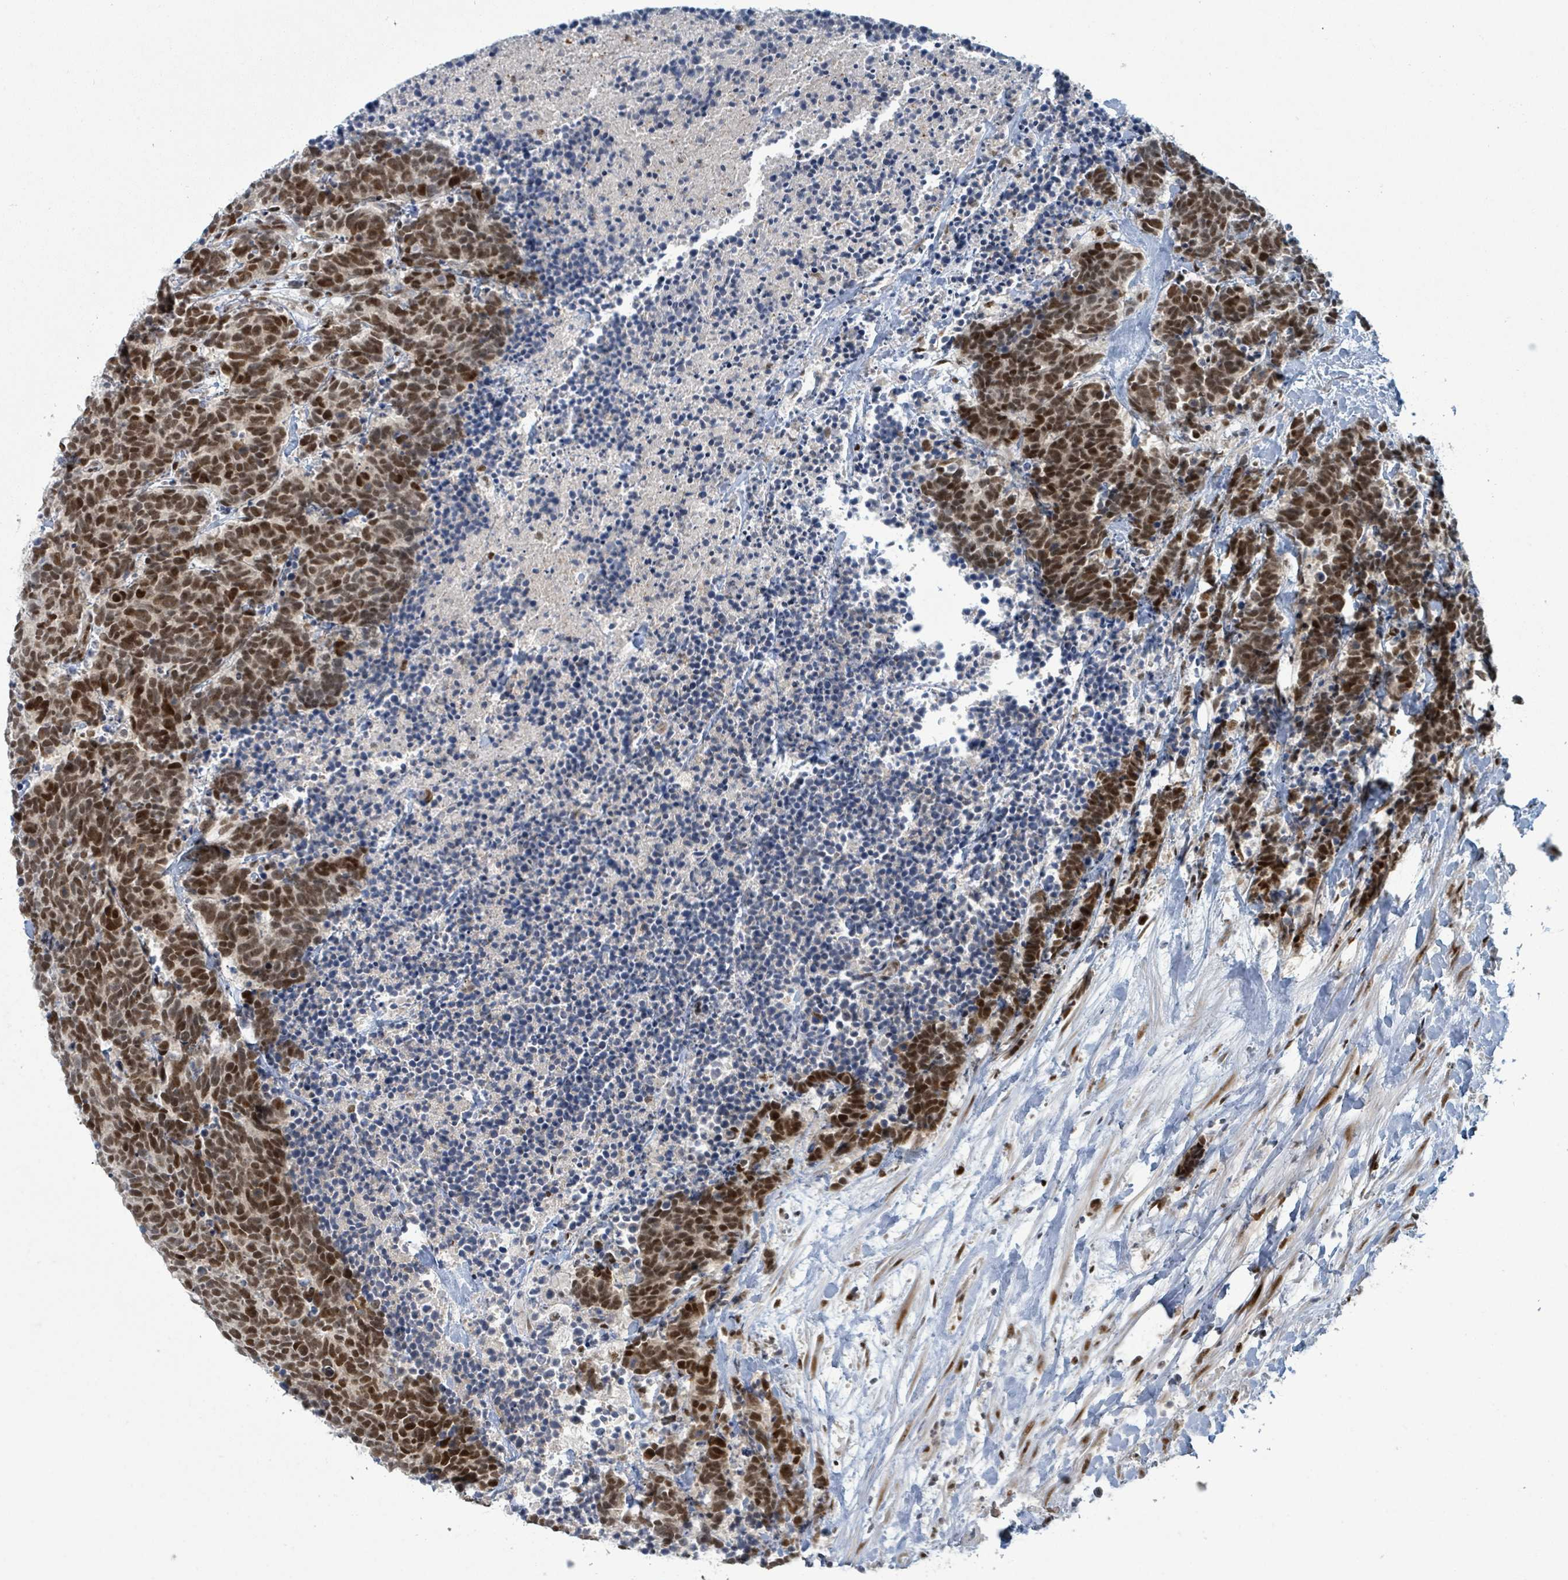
{"staining": {"intensity": "strong", "quantity": ">75%", "location": "nuclear"}, "tissue": "carcinoid", "cell_type": "Tumor cells", "image_type": "cancer", "snomed": [{"axis": "morphology", "description": "Carcinoma, NOS"}, {"axis": "morphology", "description": "Carcinoid, malignant, NOS"}, {"axis": "topography", "description": "Prostate"}], "caption": "Carcinoid stained for a protein (brown) demonstrates strong nuclear positive expression in approximately >75% of tumor cells.", "gene": "KLF3", "patient": {"sex": "male", "age": 57}}